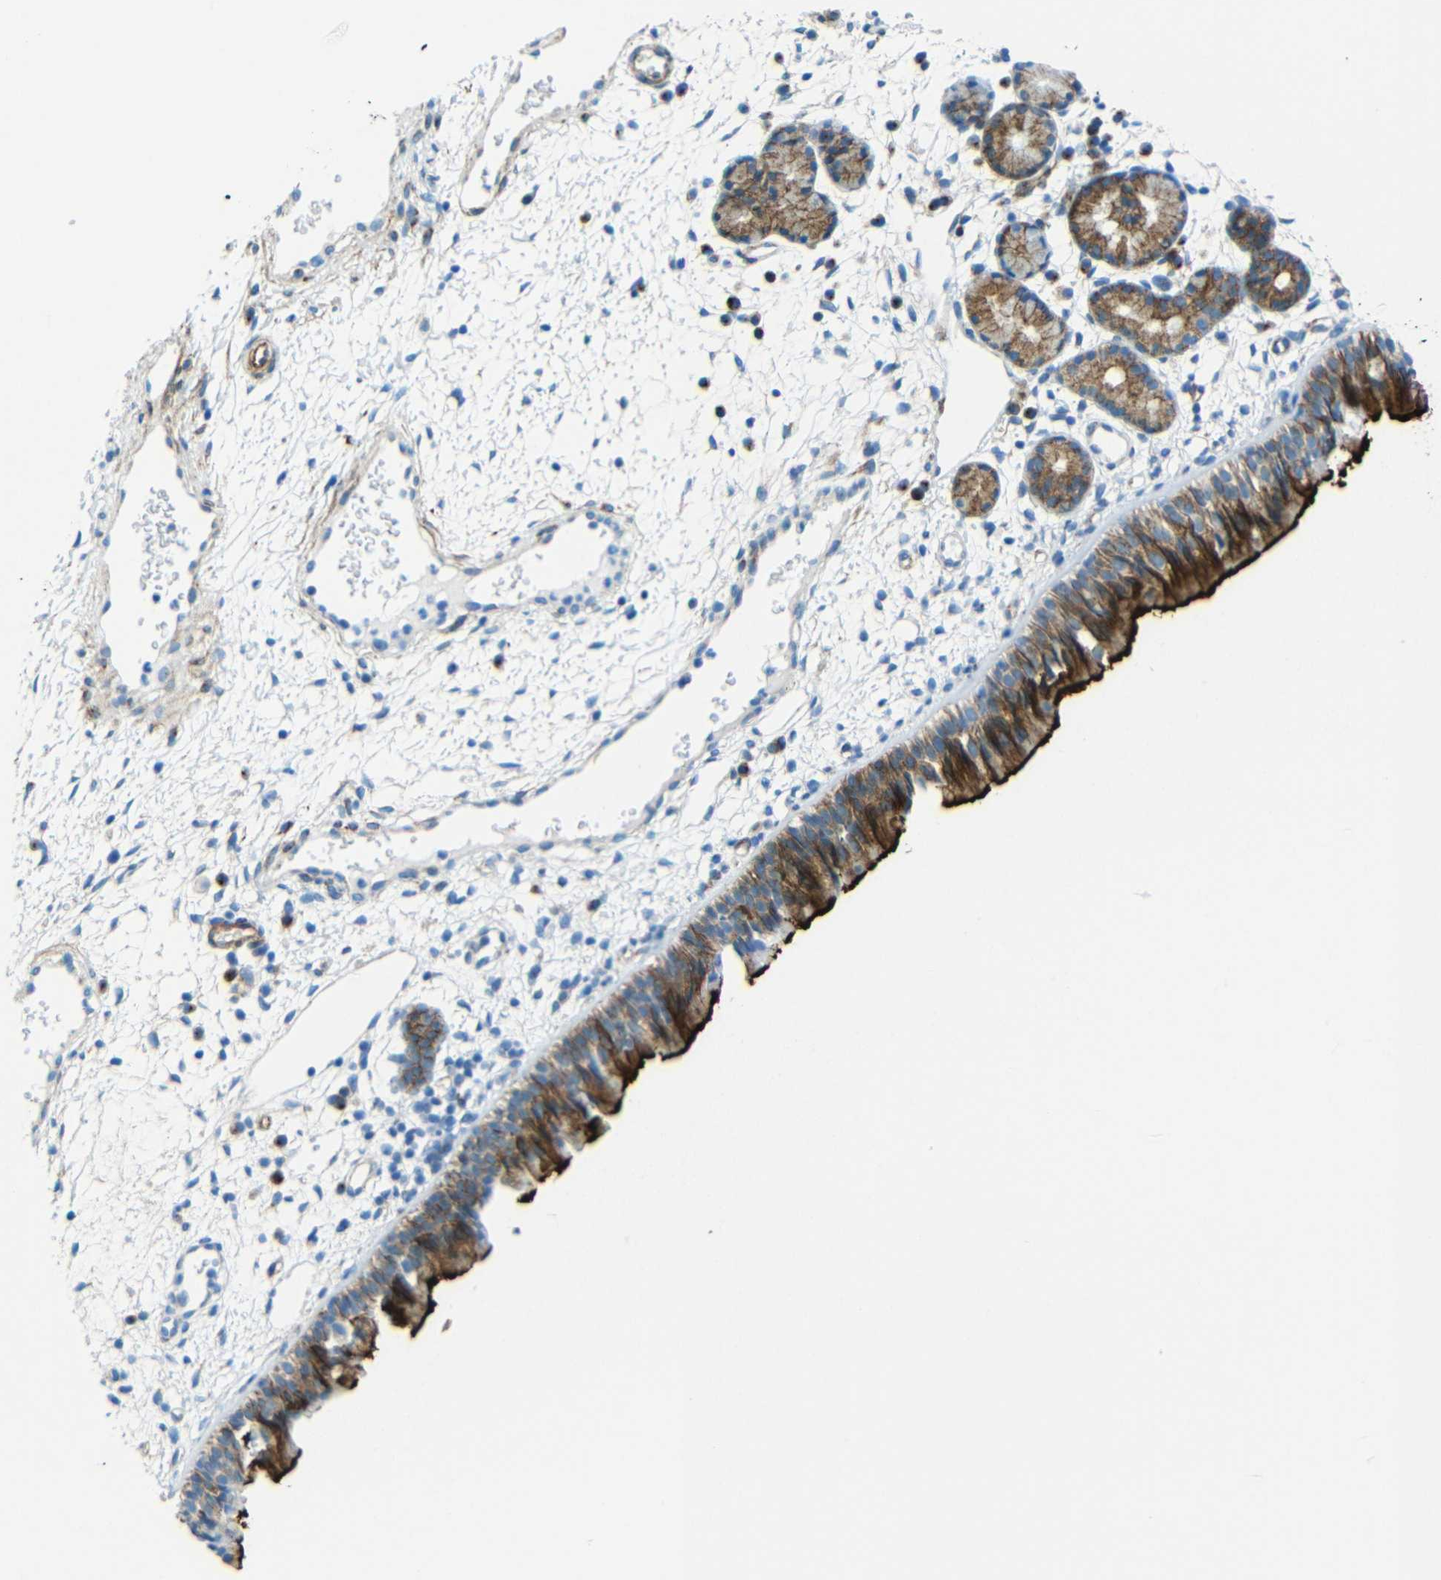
{"staining": {"intensity": "strong", "quantity": ">75%", "location": "cytoplasmic/membranous"}, "tissue": "nasopharynx", "cell_type": "Respiratory epithelial cells", "image_type": "normal", "snomed": [{"axis": "morphology", "description": "Normal tissue, NOS"}, {"axis": "morphology", "description": "Inflammation, NOS"}, {"axis": "topography", "description": "Nasopharynx"}], "caption": "Approximately >75% of respiratory epithelial cells in unremarkable human nasopharynx exhibit strong cytoplasmic/membranous protein staining as visualized by brown immunohistochemical staining.", "gene": "TUBB4B", "patient": {"sex": "female", "age": 55}}